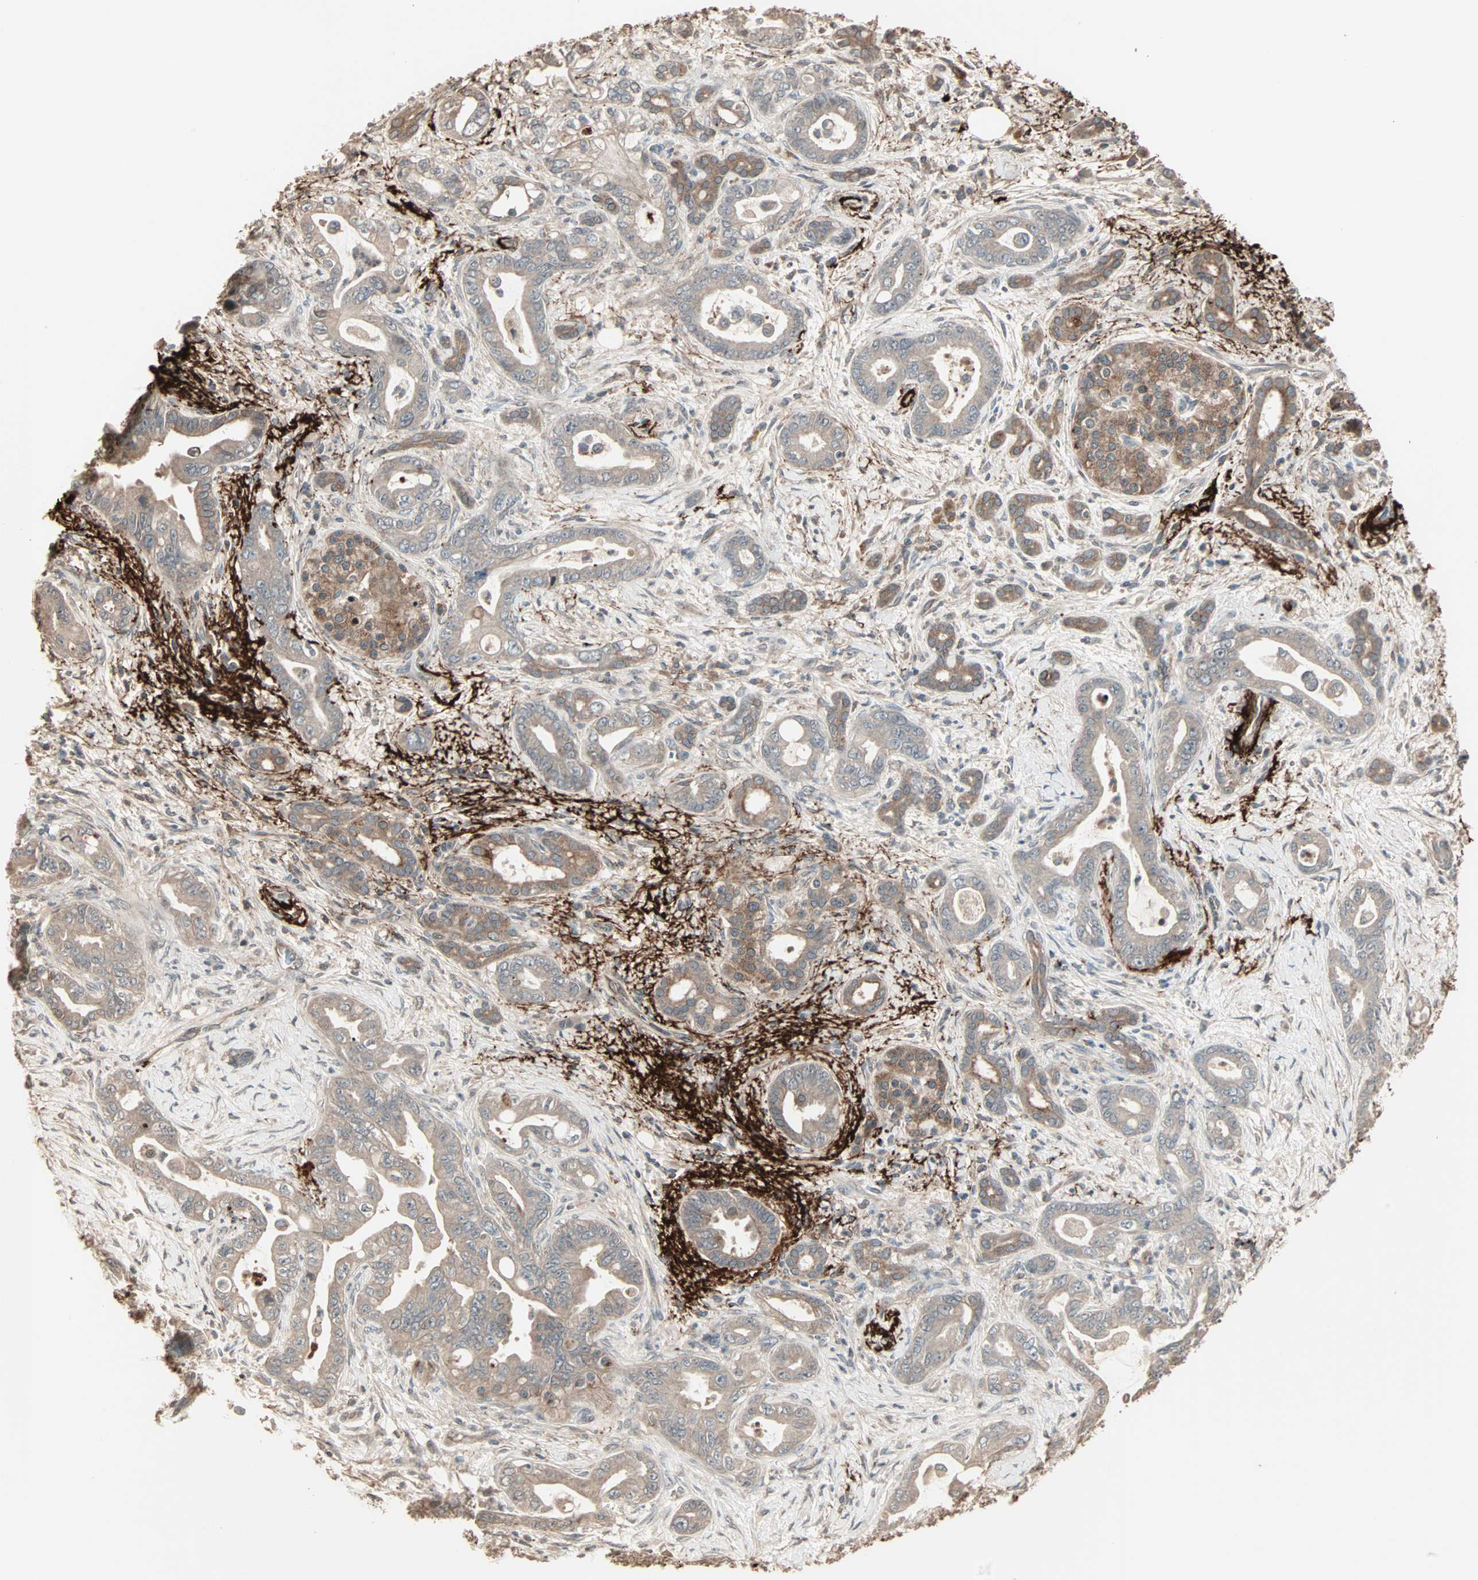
{"staining": {"intensity": "weak", "quantity": "25%-75%", "location": "cytoplasmic/membranous"}, "tissue": "pancreatic cancer", "cell_type": "Tumor cells", "image_type": "cancer", "snomed": [{"axis": "morphology", "description": "Adenocarcinoma, NOS"}, {"axis": "topography", "description": "Pancreas"}], "caption": "A histopathology image of human pancreatic adenocarcinoma stained for a protein reveals weak cytoplasmic/membranous brown staining in tumor cells.", "gene": "CALCRL", "patient": {"sex": "male", "age": 70}}